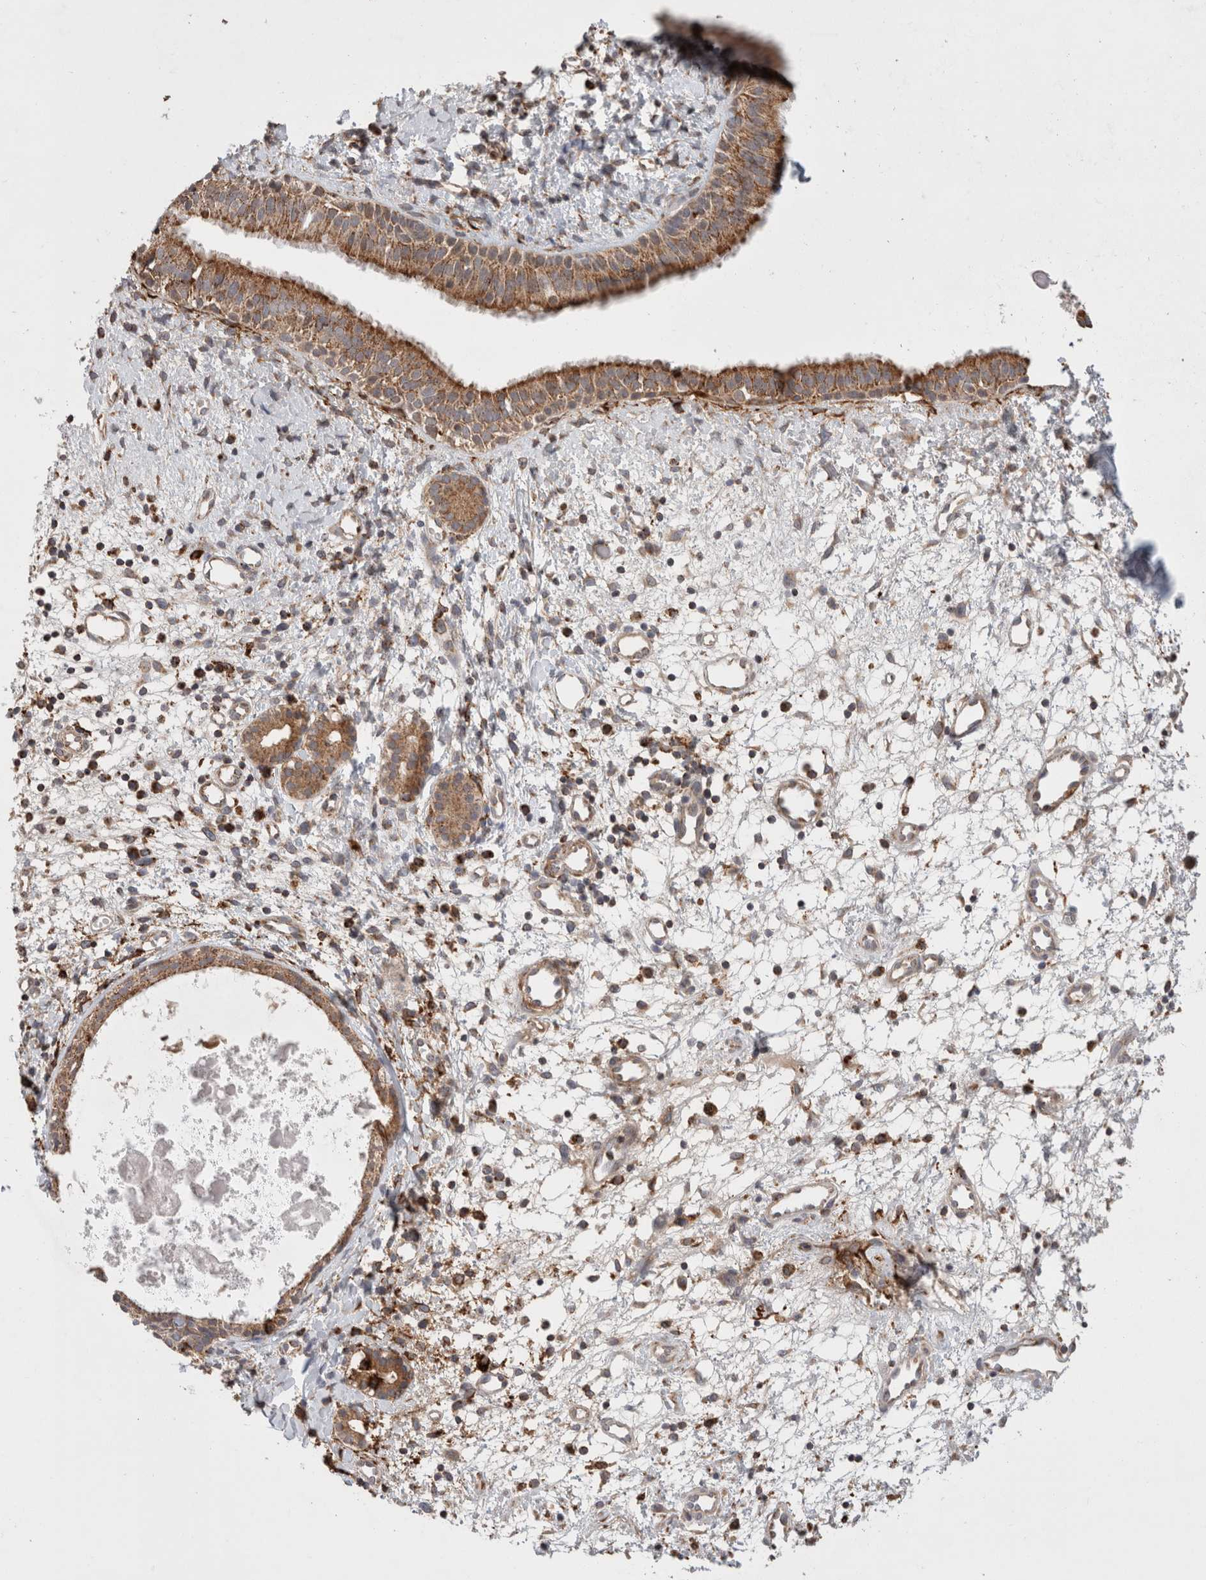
{"staining": {"intensity": "moderate", "quantity": ">75%", "location": "cytoplasmic/membranous"}, "tissue": "nasopharynx", "cell_type": "Respiratory epithelial cells", "image_type": "normal", "snomed": [{"axis": "morphology", "description": "Normal tissue, NOS"}, {"axis": "topography", "description": "Nasopharynx"}], "caption": "An immunohistochemistry photomicrograph of benign tissue is shown. Protein staining in brown highlights moderate cytoplasmic/membranous positivity in nasopharynx within respiratory epithelial cells. The protein of interest is stained brown, and the nuclei are stained in blue (DAB IHC with brightfield microscopy, high magnification).", "gene": "HROB", "patient": {"sex": "male", "age": 22}}